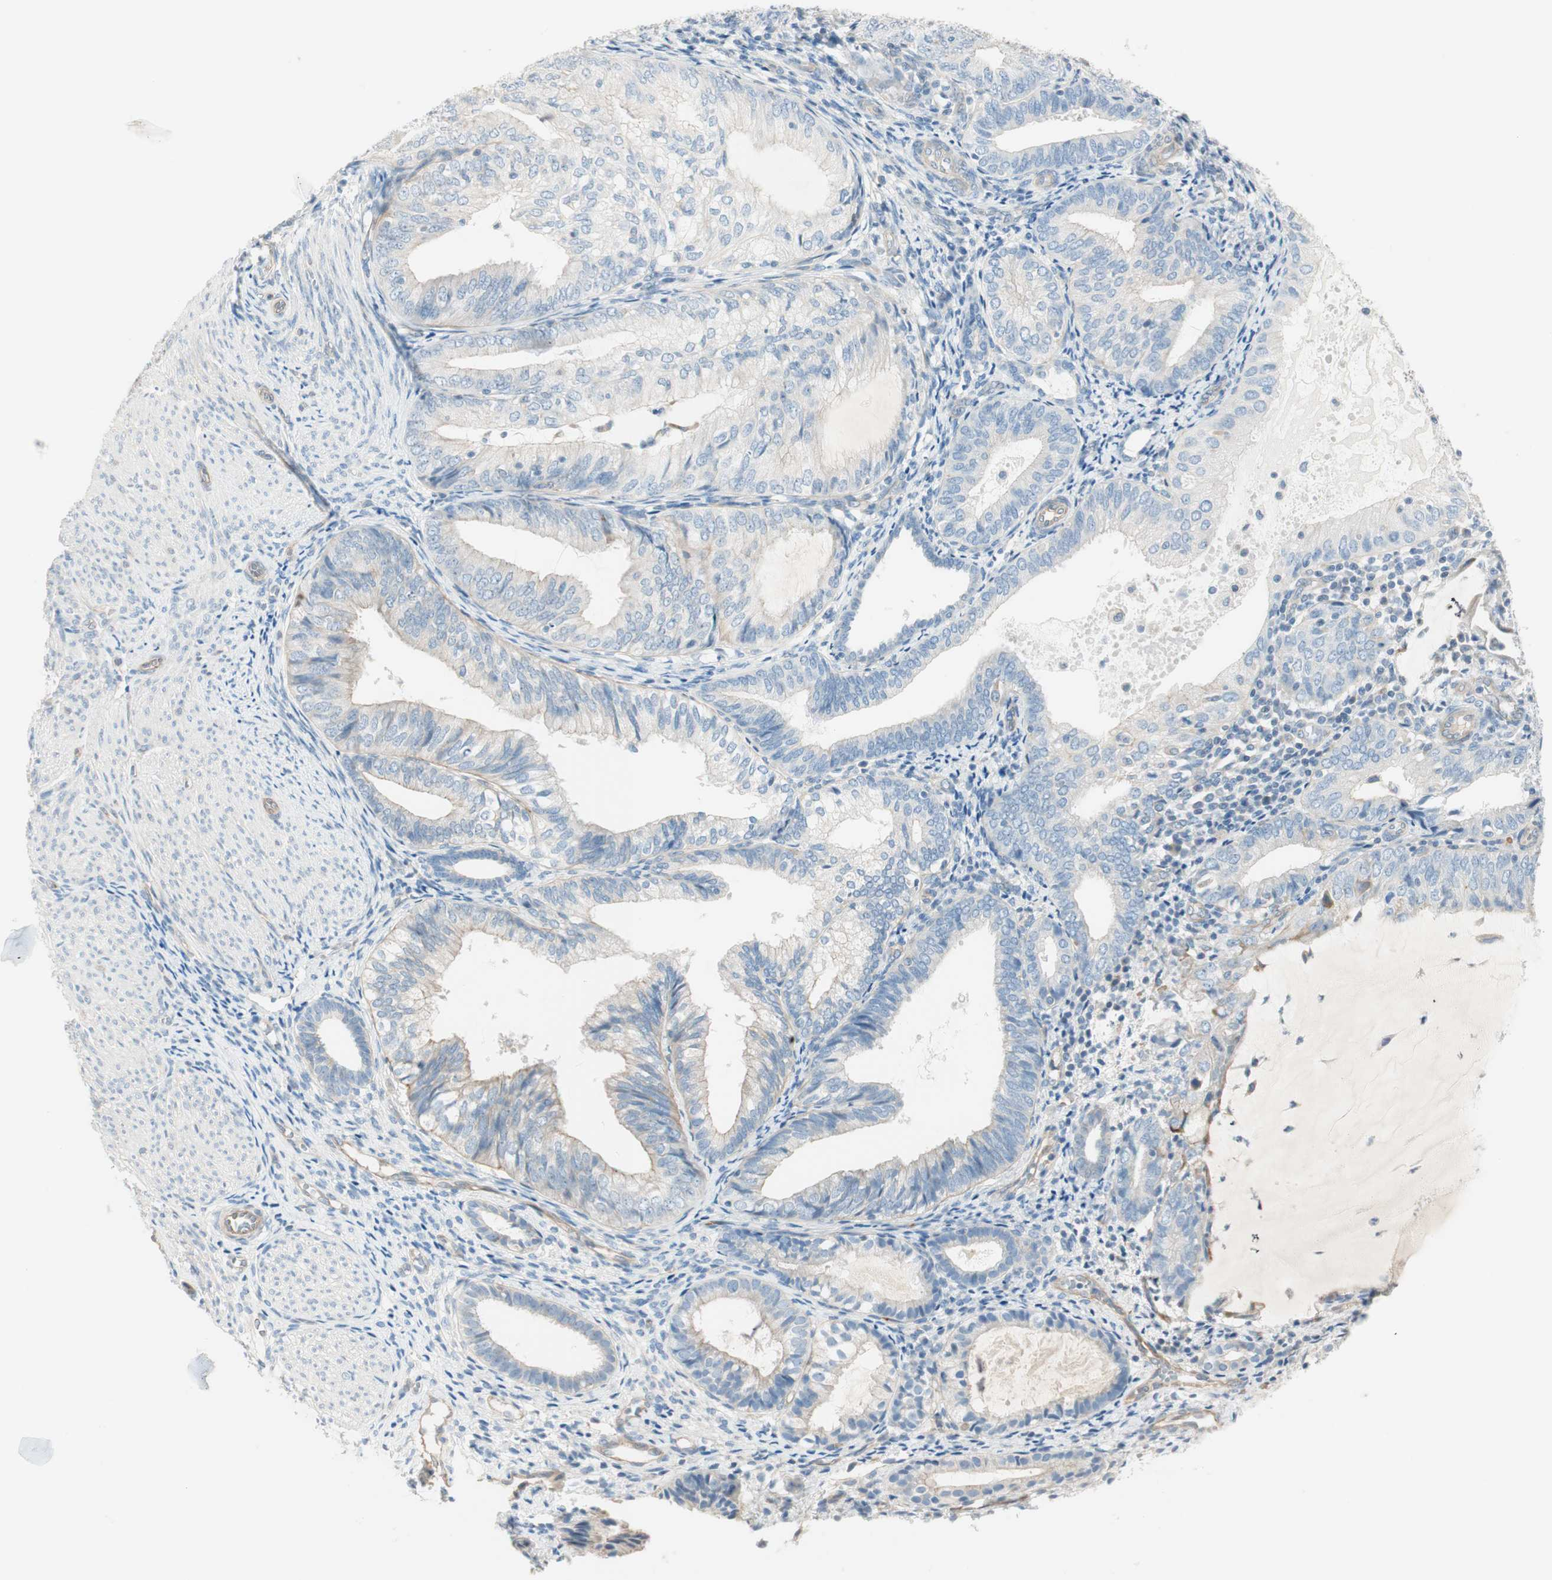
{"staining": {"intensity": "negative", "quantity": "none", "location": "none"}, "tissue": "endometrial cancer", "cell_type": "Tumor cells", "image_type": "cancer", "snomed": [{"axis": "morphology", "description": "Adenocarcinoma, NOS"}, {"axis": "topography", "description": "Endometrium"}], "caption": "A high-resolution histopathology image shows immunohistochemistry staining of endometrial adenocarcinoma, which reveals no significant expression in tumor cells.", "gene": "CDK3", "patient": {"sex": "female", "age": 81}}